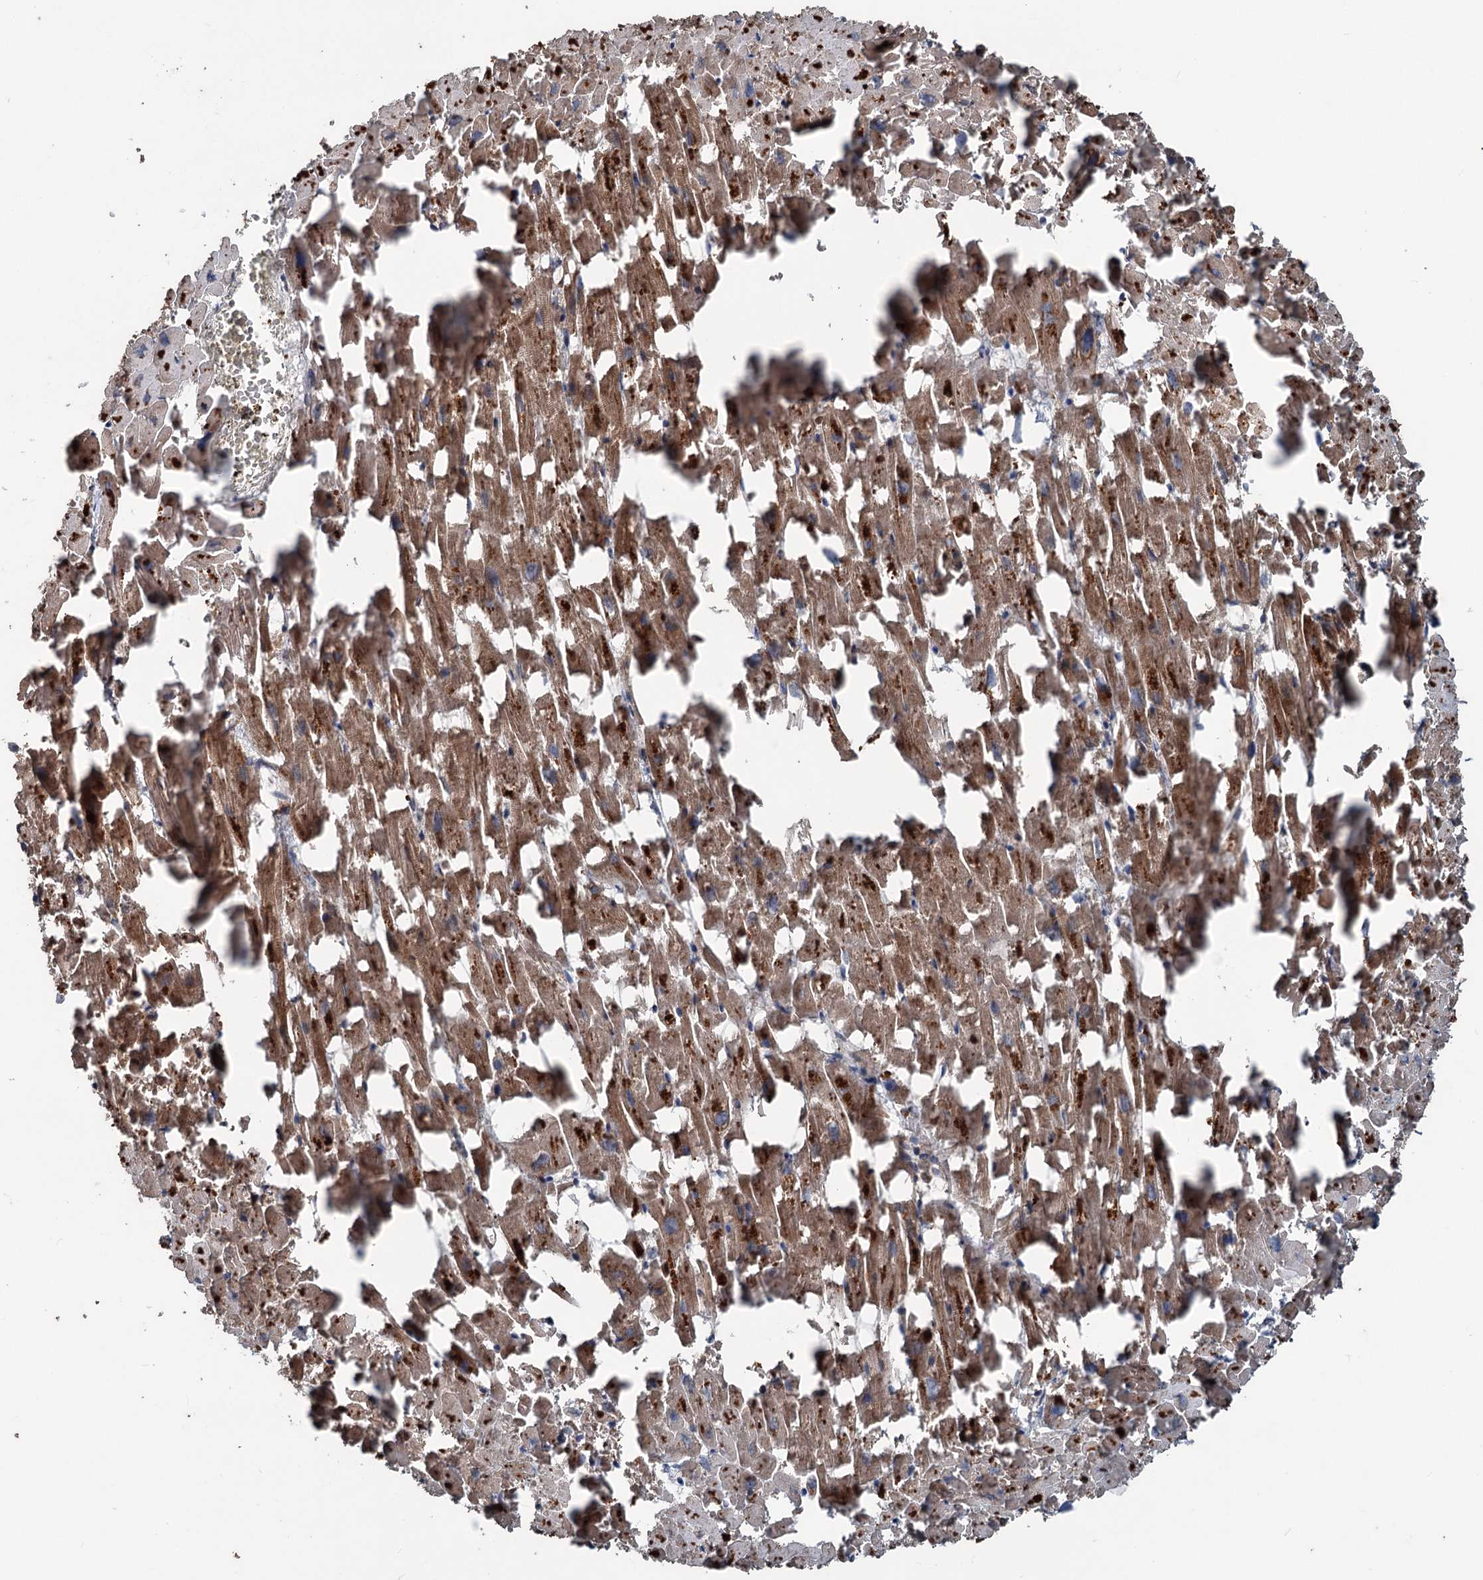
{"staining": {"intensity": "moderate", "quantity": ">75%", "location": "cytoplasmic/membranous"}, "tissue": "heart muscle", "cell_type": "Cardiomyocytes", "image_type": "normal", "snomed": [{"axis": "morphology", "description": "Normal tissue, NOS"}, {"axis": "topography", "description": "Heart"}], "caption": "Immunohistochemical staining of benign heart muscle reveals >75% levels of moderate cytoplasmic/membranous protein expression in approximately >75% of cardiomyocytes.", "gene": "RNF214", "patient": {"sex": "female", "age": 64}}